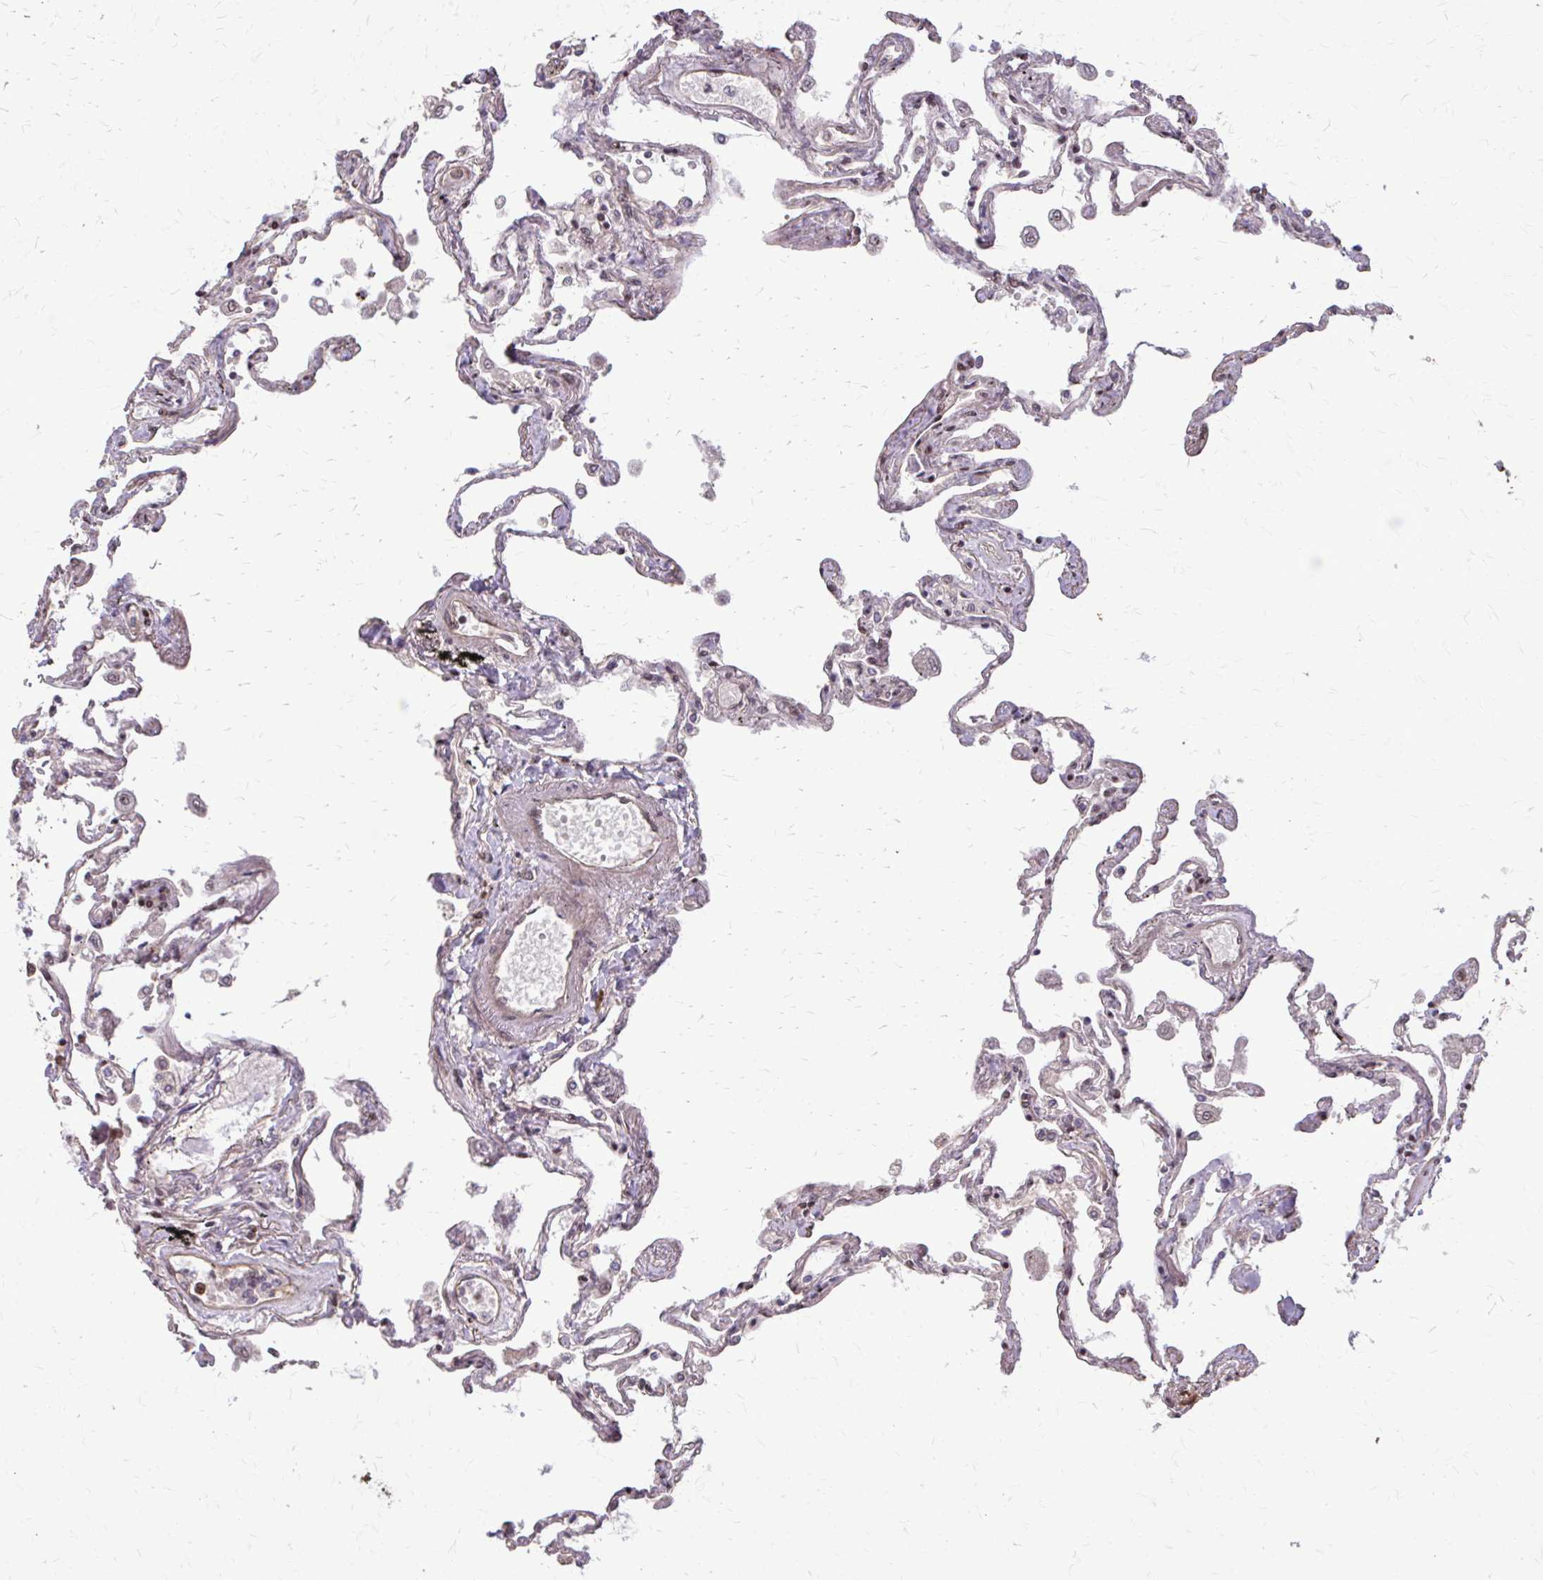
{"staining": {"intensity": "moderate", "quantity": "25%-75%", "location": "nuclear"}, "tissue": "lung", "cell_type": "Alveolar cells", "image_type": "normal", "snomed": [{"axis": "morphology", "description": "Normal tissue, NOS"}, {"axis": "morphology", "description": "Adenocarcinoma, NOS"}, {"axis": "topography", "description": "Cartilage tissue"}, {"axis": "topography", "description": "Lung"}], "caption": "IHC of normal human lung demonstrates medium levels of moderate nuclear expression in approximately 25%-75% of alveolar cells.", "gene": "SS18", "patient": {"sex": "female", "age": 67}}